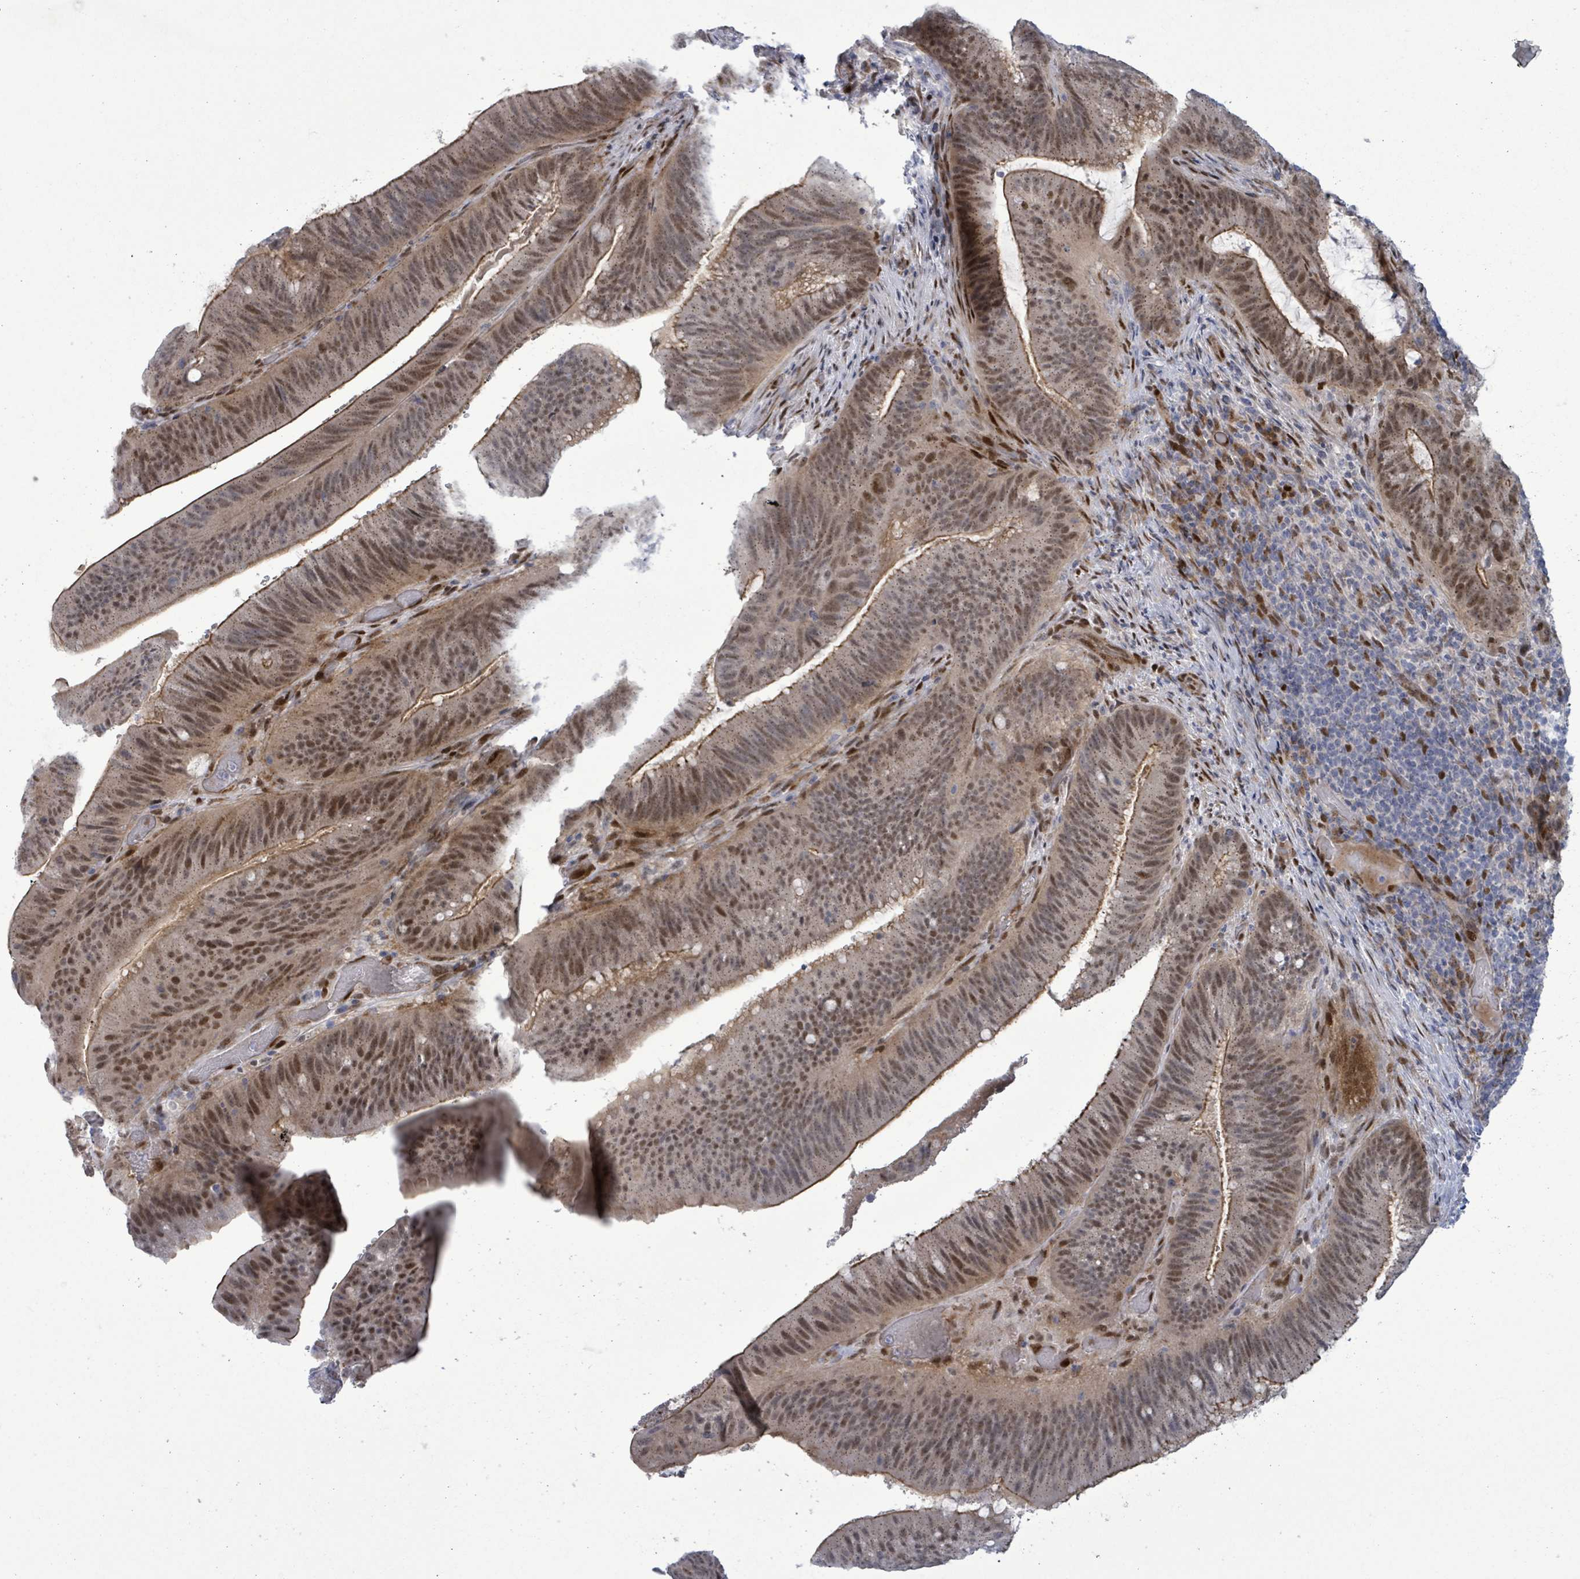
{"staining": {"intensity": "moderate", "quantity": ">75%", "location": "cytoplasmic/membranous,nuclear"}, "tissue": "colorectal cancer", "cell_type": "Tumor cells", "image_type": "cancer", "snomed": [{"axis": "morphology", "description": "Adenocarcinoma, NOS"}, {"axis": "topography", "description": "Colon"}], "caption": "This photomicrograph reveals immunohistochemistry (IHC) staining of colorectal cancer, with medium moderate cytoplasmic/membranous and nuclear staining in about >75% of tumor cells.", "gene": "TUSC1", "patient": {"sex": "female", "age": 43}}